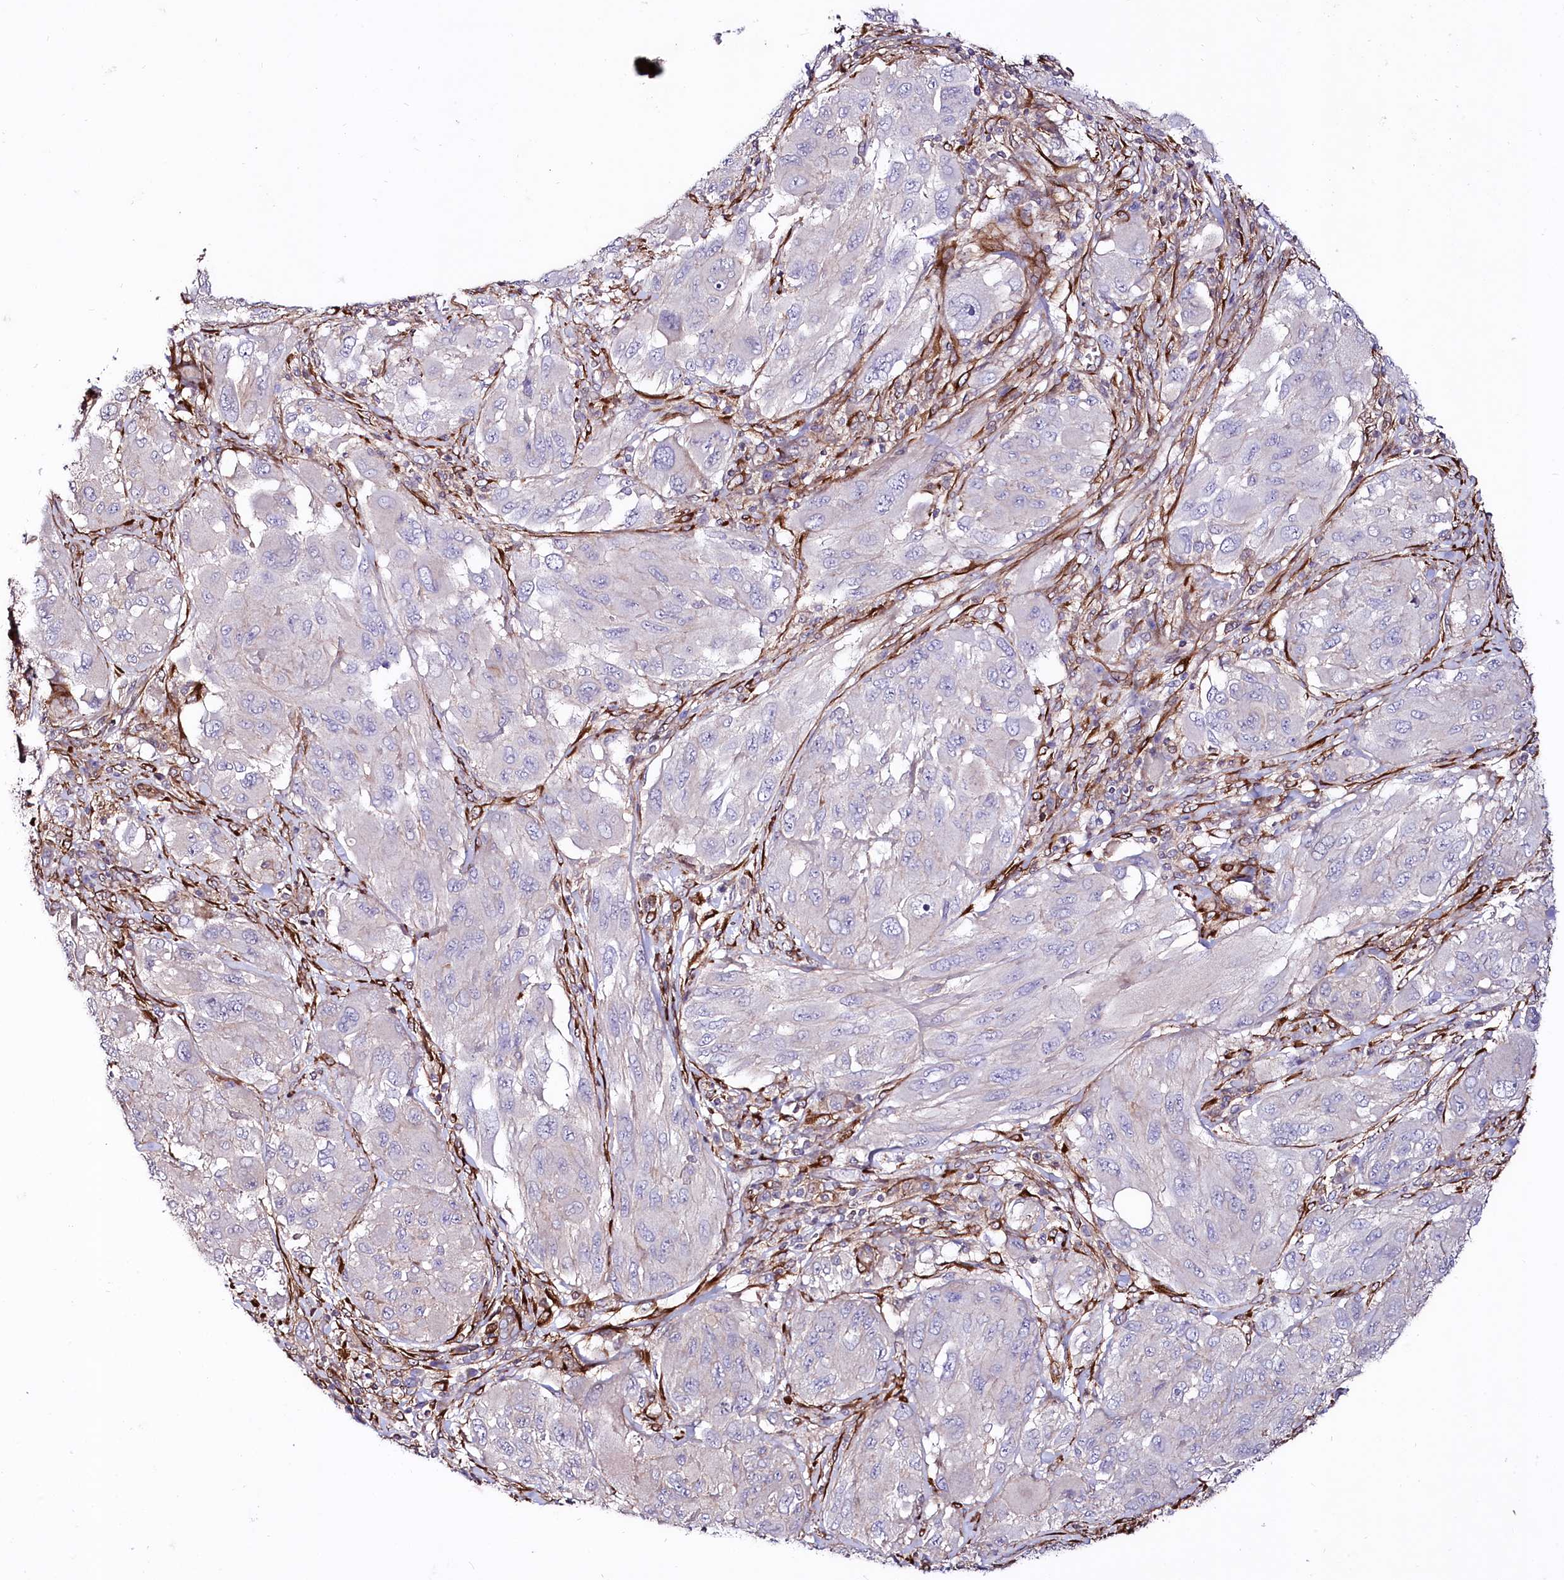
{"staining": {"intensity": "negative", "quantity": "none", "location": "none"}, "tissue": "melanoma", "cell_type": "Tumor cells", "image_type": "cancer", "snomed": [{"axis": "morphology", "description": "Malignant melanoma, NOS"}, {"axis": "topography", "description": "Skin"}], "caption": "Tumor cells show no significant protein positivity in malignant melanoma.", "gene": "FCHSD2", "patient": {"sex": "female", "age": 91}}